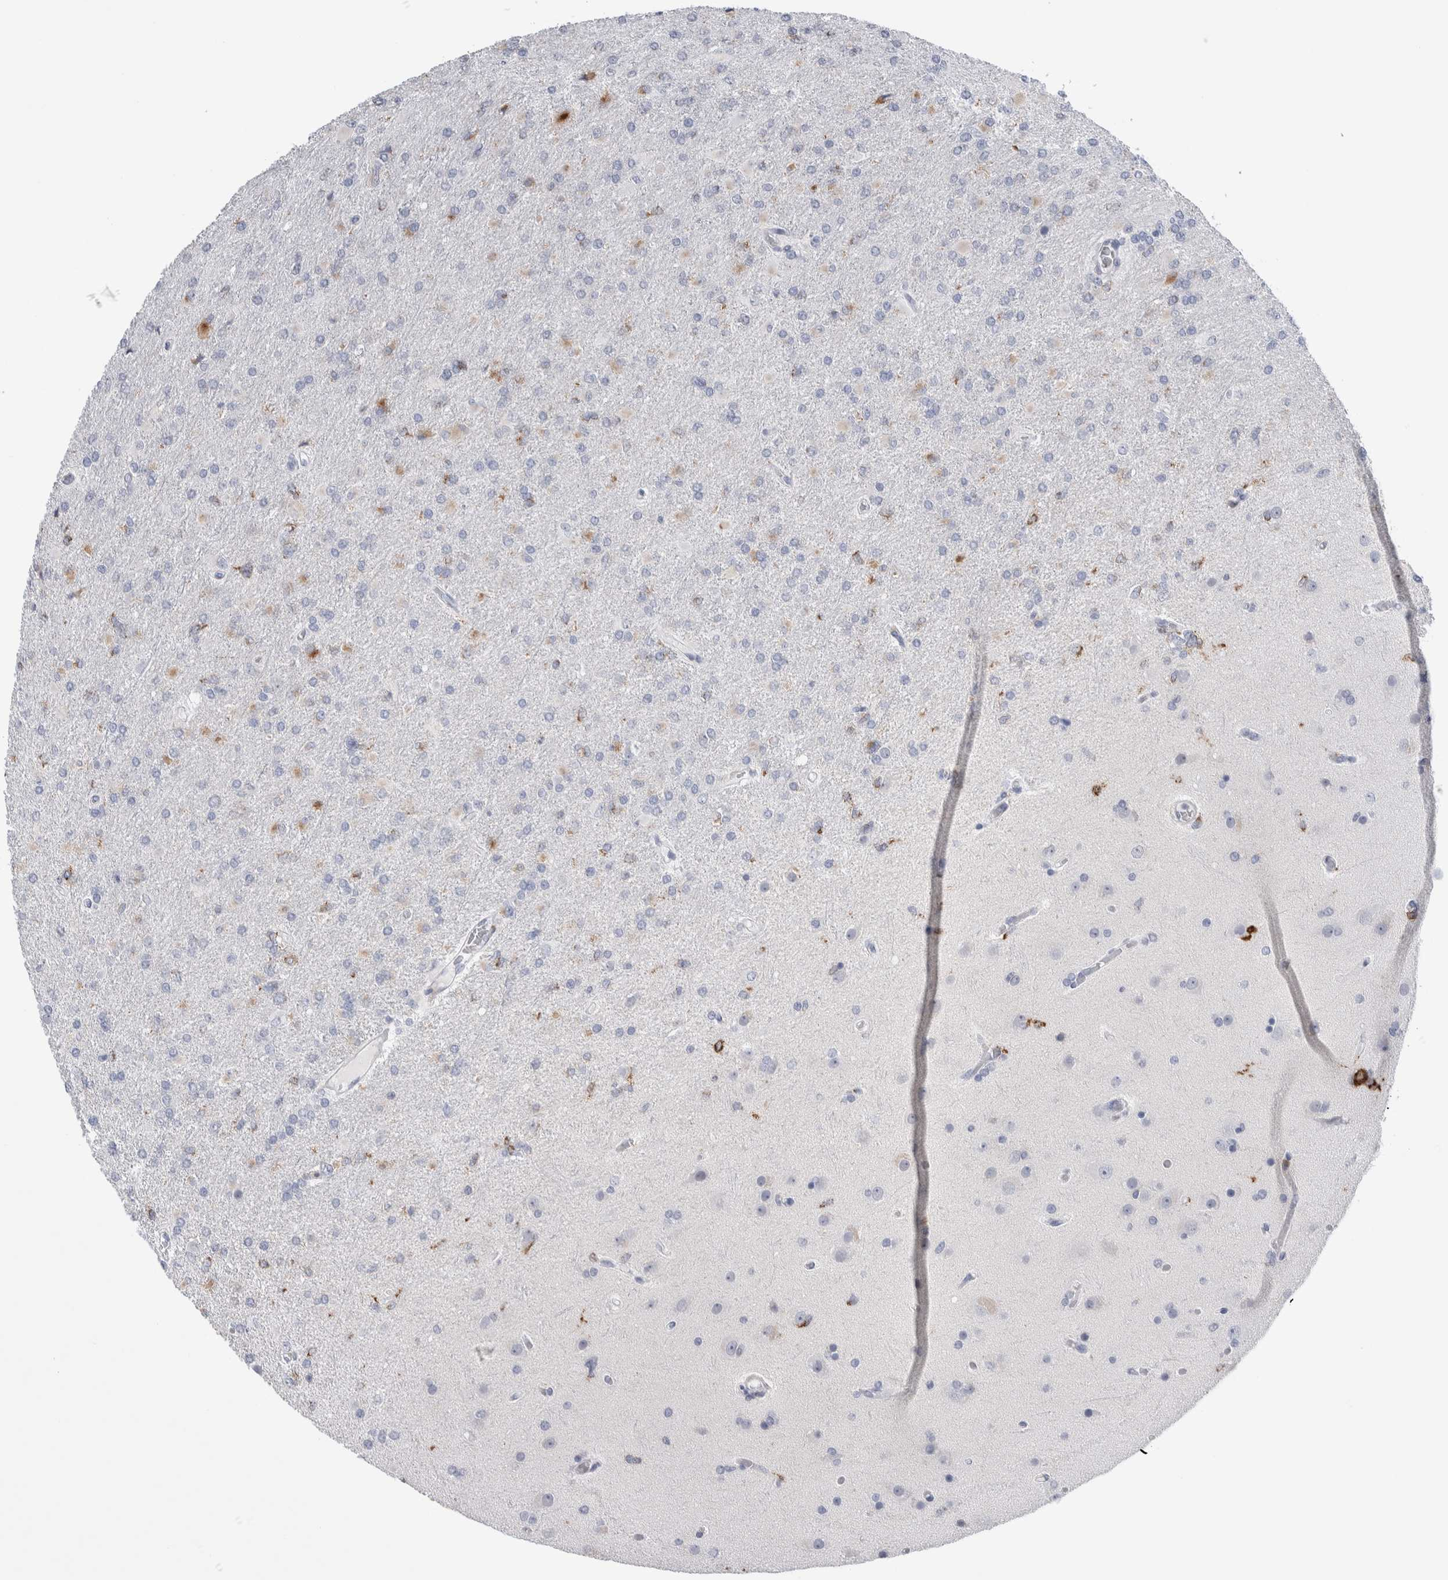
{"staining": {"intensity": "moderate", "quantity": "<25%", "location": "cytoplasmic/membranous"}, "tissue": "glioma", "cell_type": "Tumor cells", "image_type": "cancer", "snomed": [{"axis": "morphology", "description": "Glioma, malignant, High grade"}, {"axis": "topography", "description": "Cerebral cortex"}], "caption": "A brown stain shows moderate cytoplasmic/membranous positivity of a protein in human glioma tumor cells. (Brightfield microscopy of DAB IHC at high magnification).", "gene": "LURAP1L", "patient": {"sex": "female", "age": 36}}